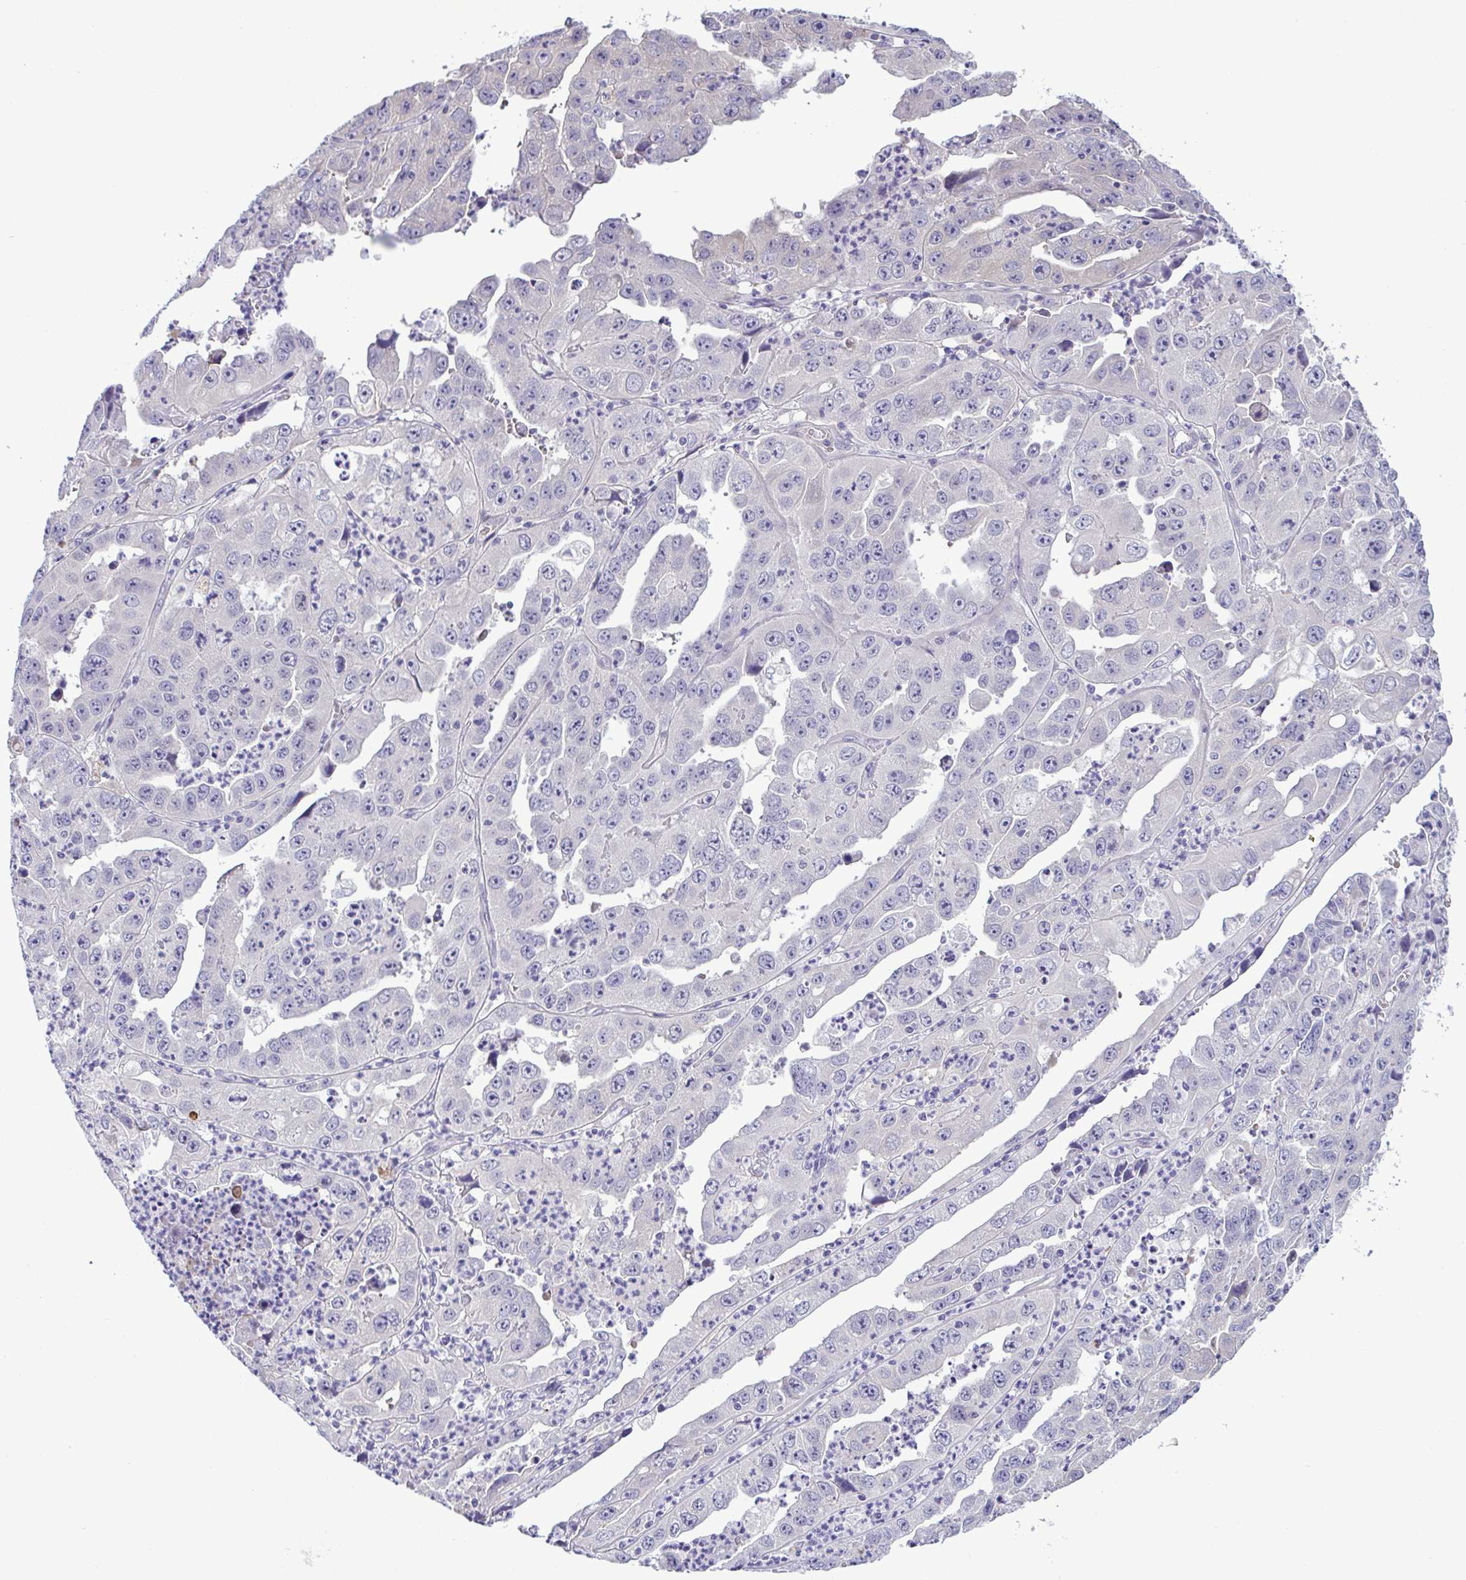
{"staining": {"intensity": "negative", "quantity": "none", "location": "none"}, "tissue": "endometrial cancer", "cell_type": "Tumor cells", "image_type": "cancer", "snomed": [{"axis": "morphology", "description": "Adenocarcinoma, NOS"}, {"axis": "topography", "description": "Uterus"}], "caption": "Tumor cells are negative for brown protein staining in endometrial adenocarcinoma. The staining is performed using DAB (3,3'-diaminobenzidine) brown chromogen with nuclei counter-stained in using hematoxylin.", "gene": "SYNPO2L", "patient": {"sex": "female", "age": 62}}